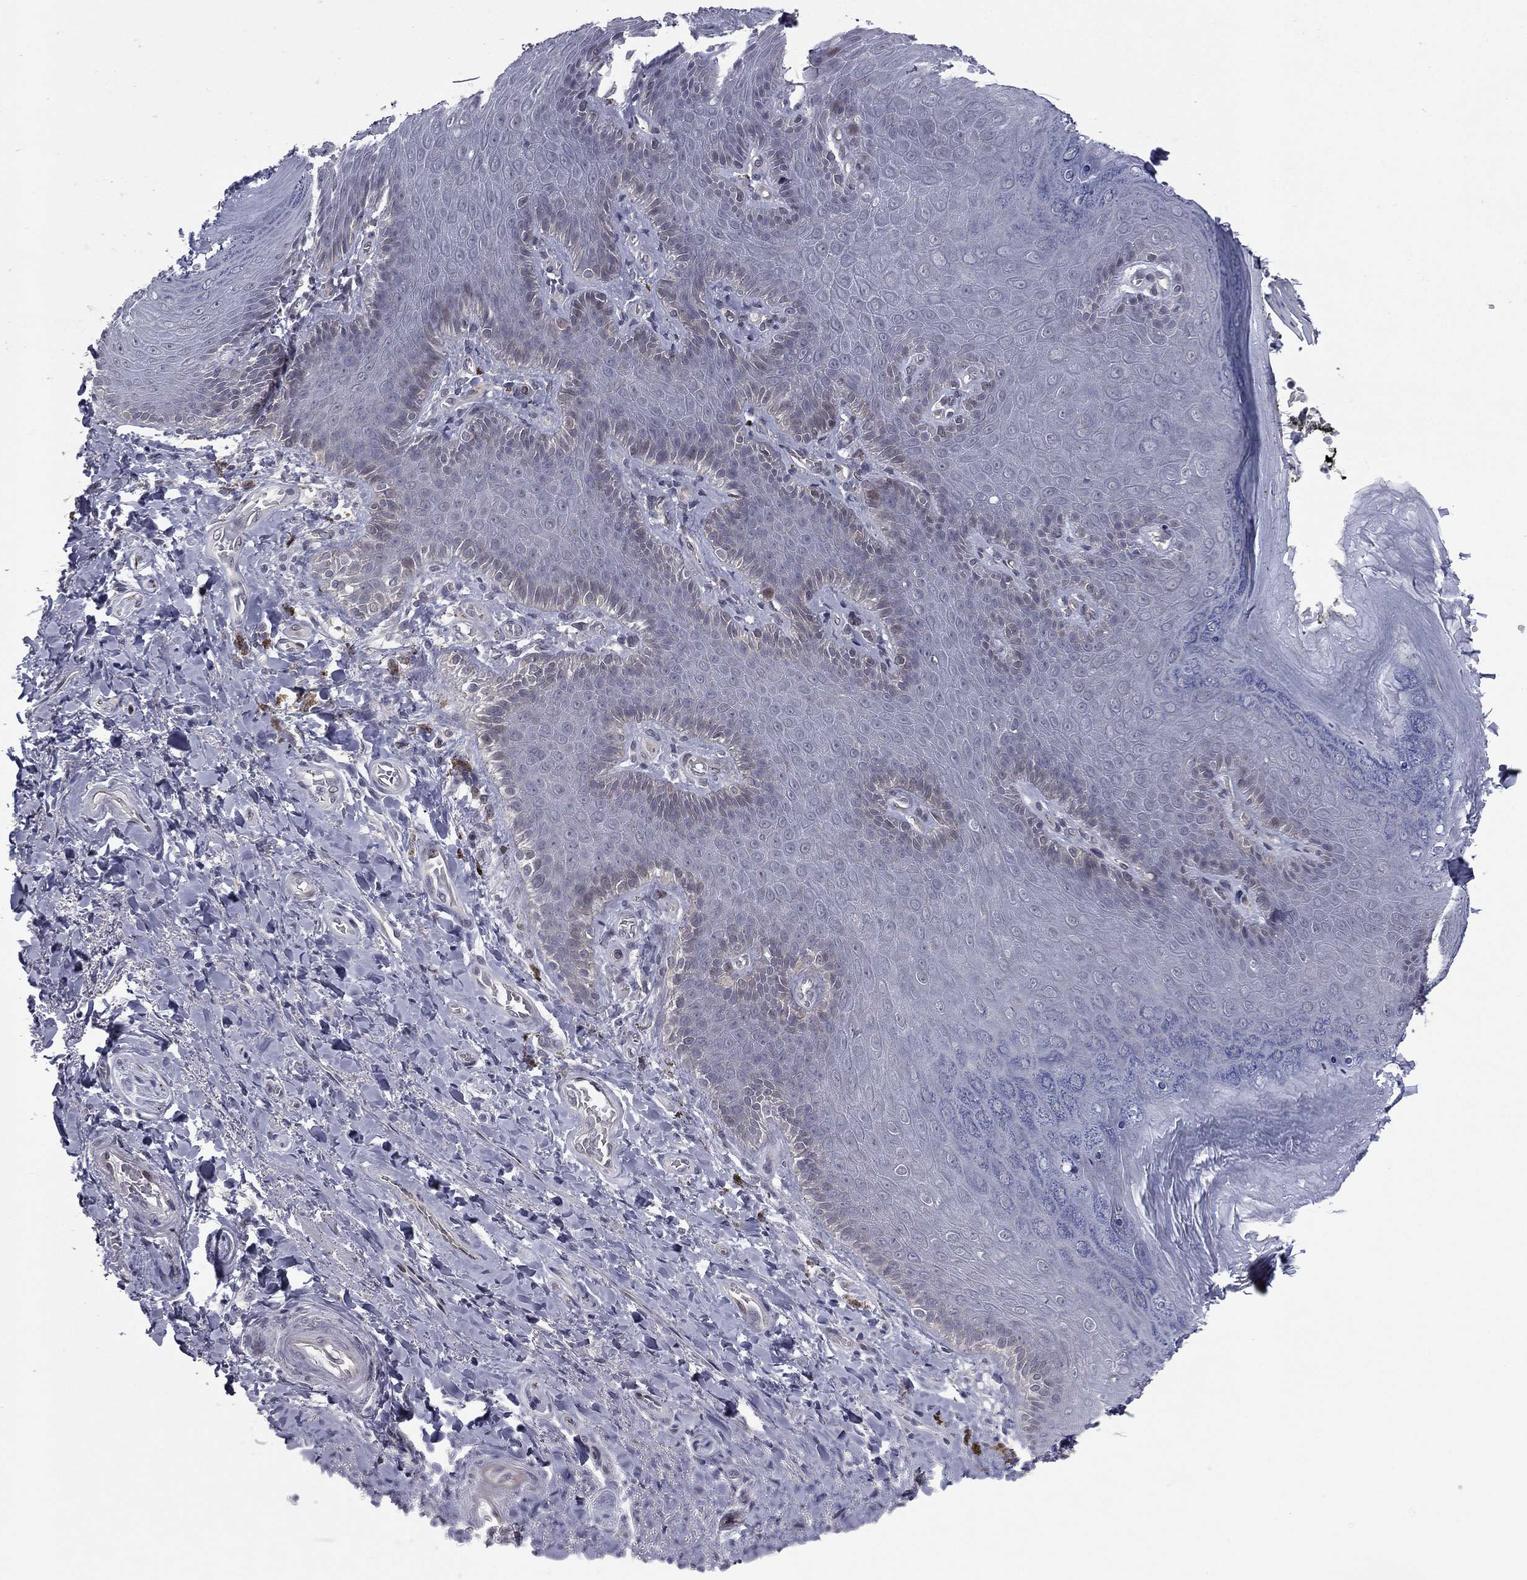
{"staining": {"intensity": "negative", "quantity": "none", "location": "none"}, "tissue": "adipose tissue", "cell_type": "Adipocytes", "image_type": "normal", "snomed": [{"axis": "morphology", "description": "Normal tissue, NOS"}, {"axis": "topography", "description": "Anal"}, {"axis": "topography", "description": "Peripheral nerve tissue"}], "caption": "Human adipose tissue stained for a protein using immunohistochemistry exhibits no staining in adipocytes.", "gene": "ACTRT2", "patient": {"sex": "male", "age": 53}}